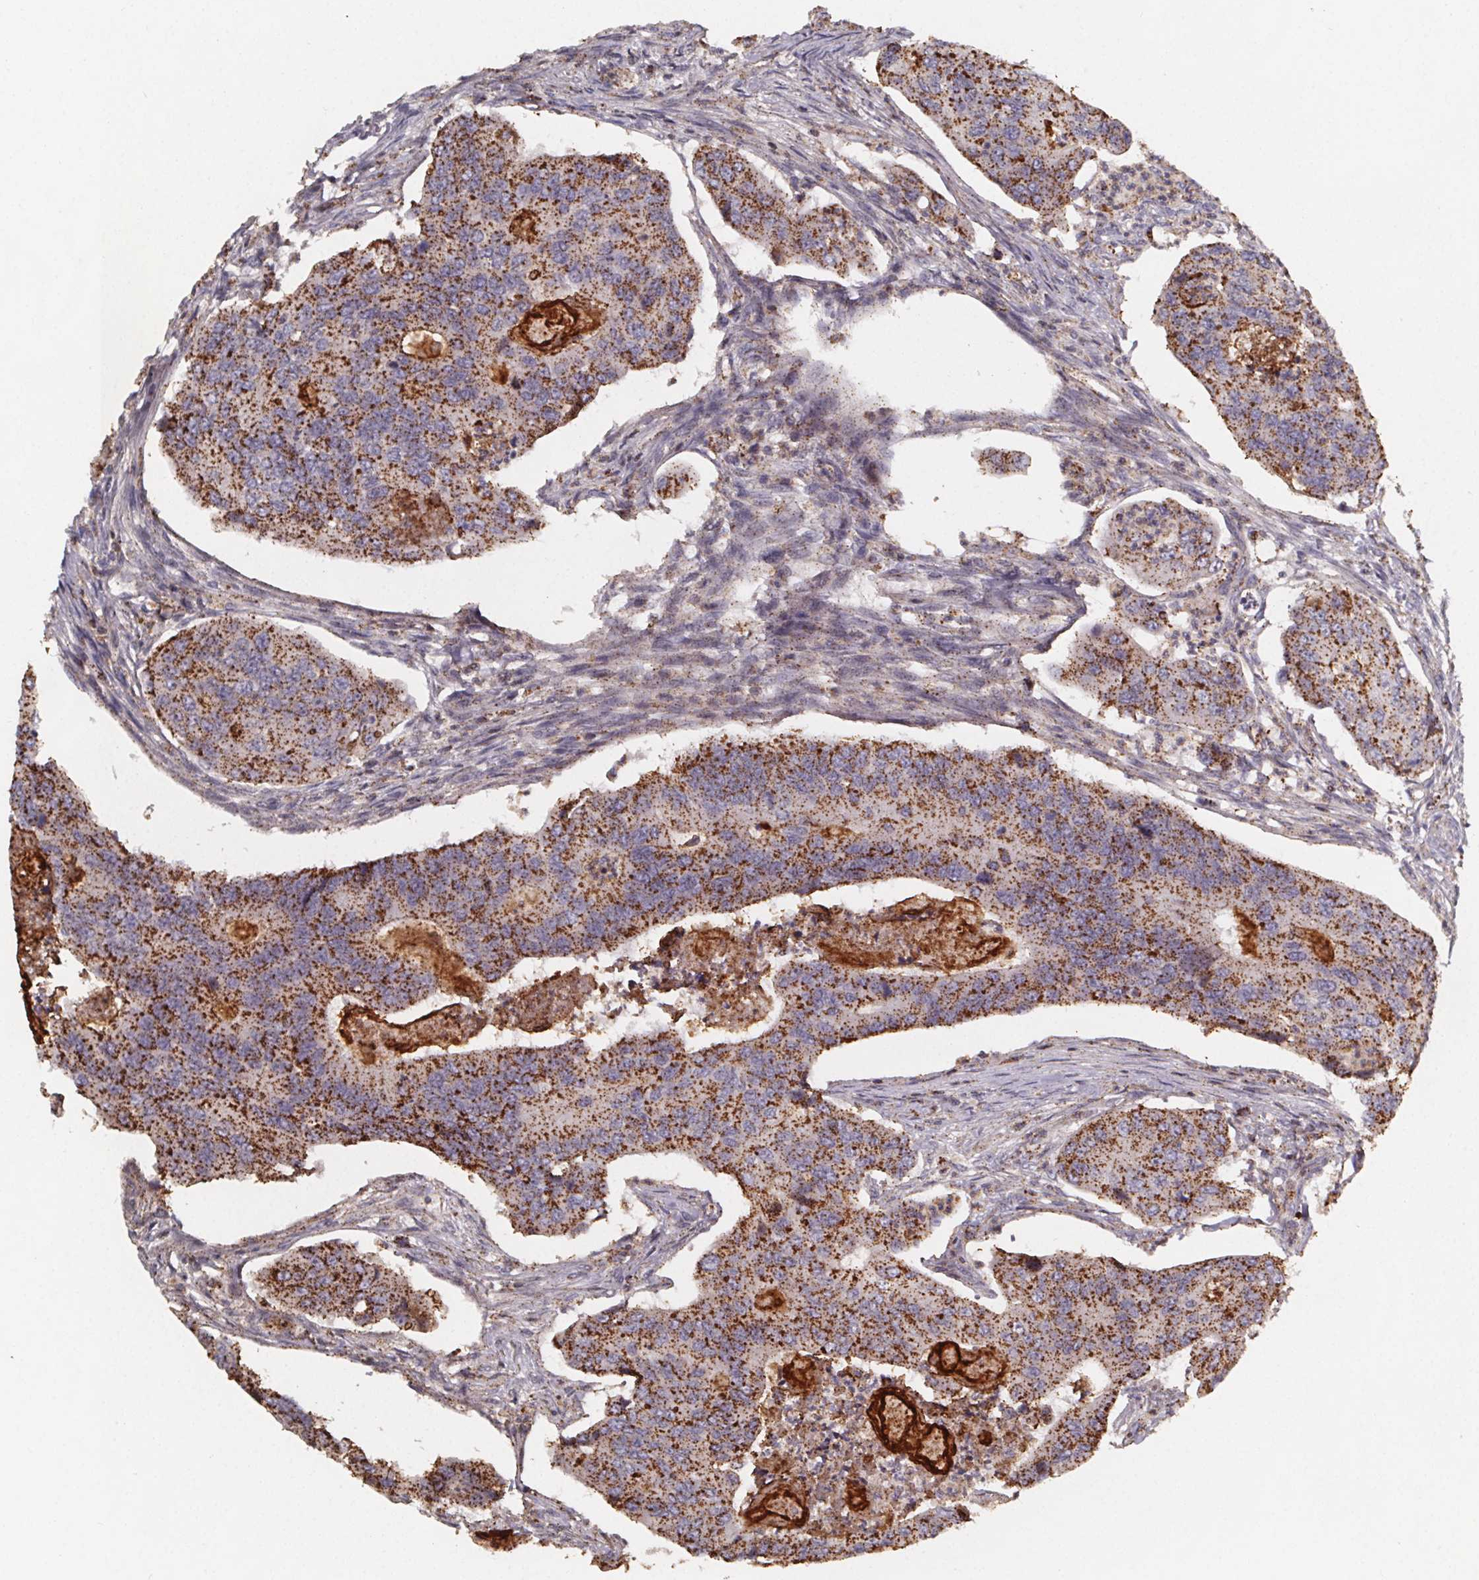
{"staining": {"intensity": "strong", "quantity": ">75%", "location": "cytoplasmic/membranous"}, "tissue": "colorectal cancer", "cell_type": "Tumor cells", "image_type": "cancer", "snomed": [{"axis": "morphology", "description": "Adenocarcinoma, NOS"}, {"axis": "topography", "description": "Colon"}], "caption": "Tumor cells show high levels of strong cytoplasmic/membranous staining in about >75% of cells in human adenocarcinoma (colorectal).", "gene": "ZNF879", "patient": {"sex": "female", "age": 67}}